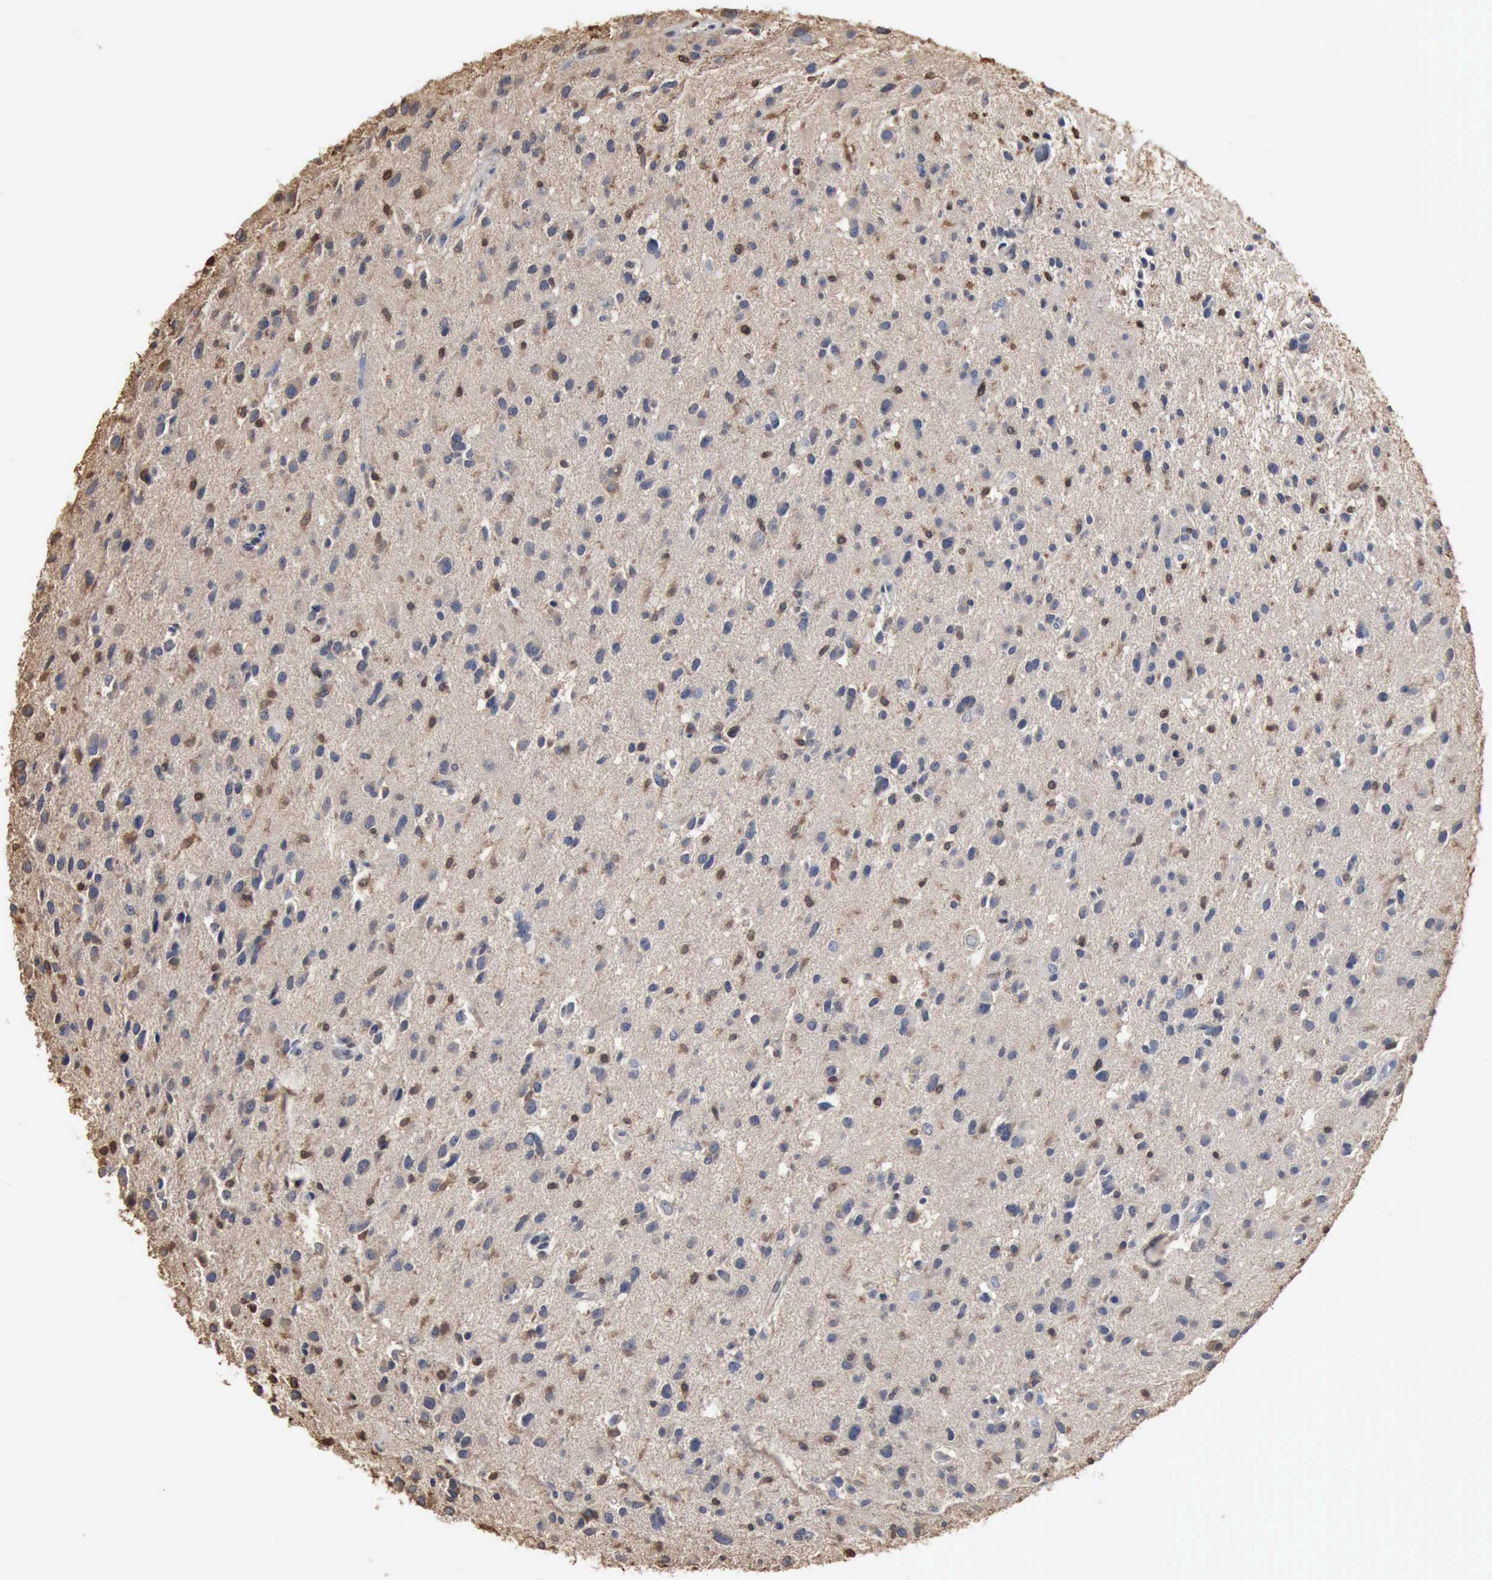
{"staining": {"intensity": "negative", "quantity": "none", "location": "none"}, "tissue": "glioma", "cell_type": "Tumor cells", "image_type": "cancer", "snomed": [{"axis": "morphology", "description": "Glioma, malignant, Low grade"}, {"axis": "topography", "description": "Brain"}], "caption": "Immunohistochemical staining of human glioma exhibits no significant staining in tumor cells.", "gene": "FSCN1", "patient": {"sex": "female", "age": 46}}